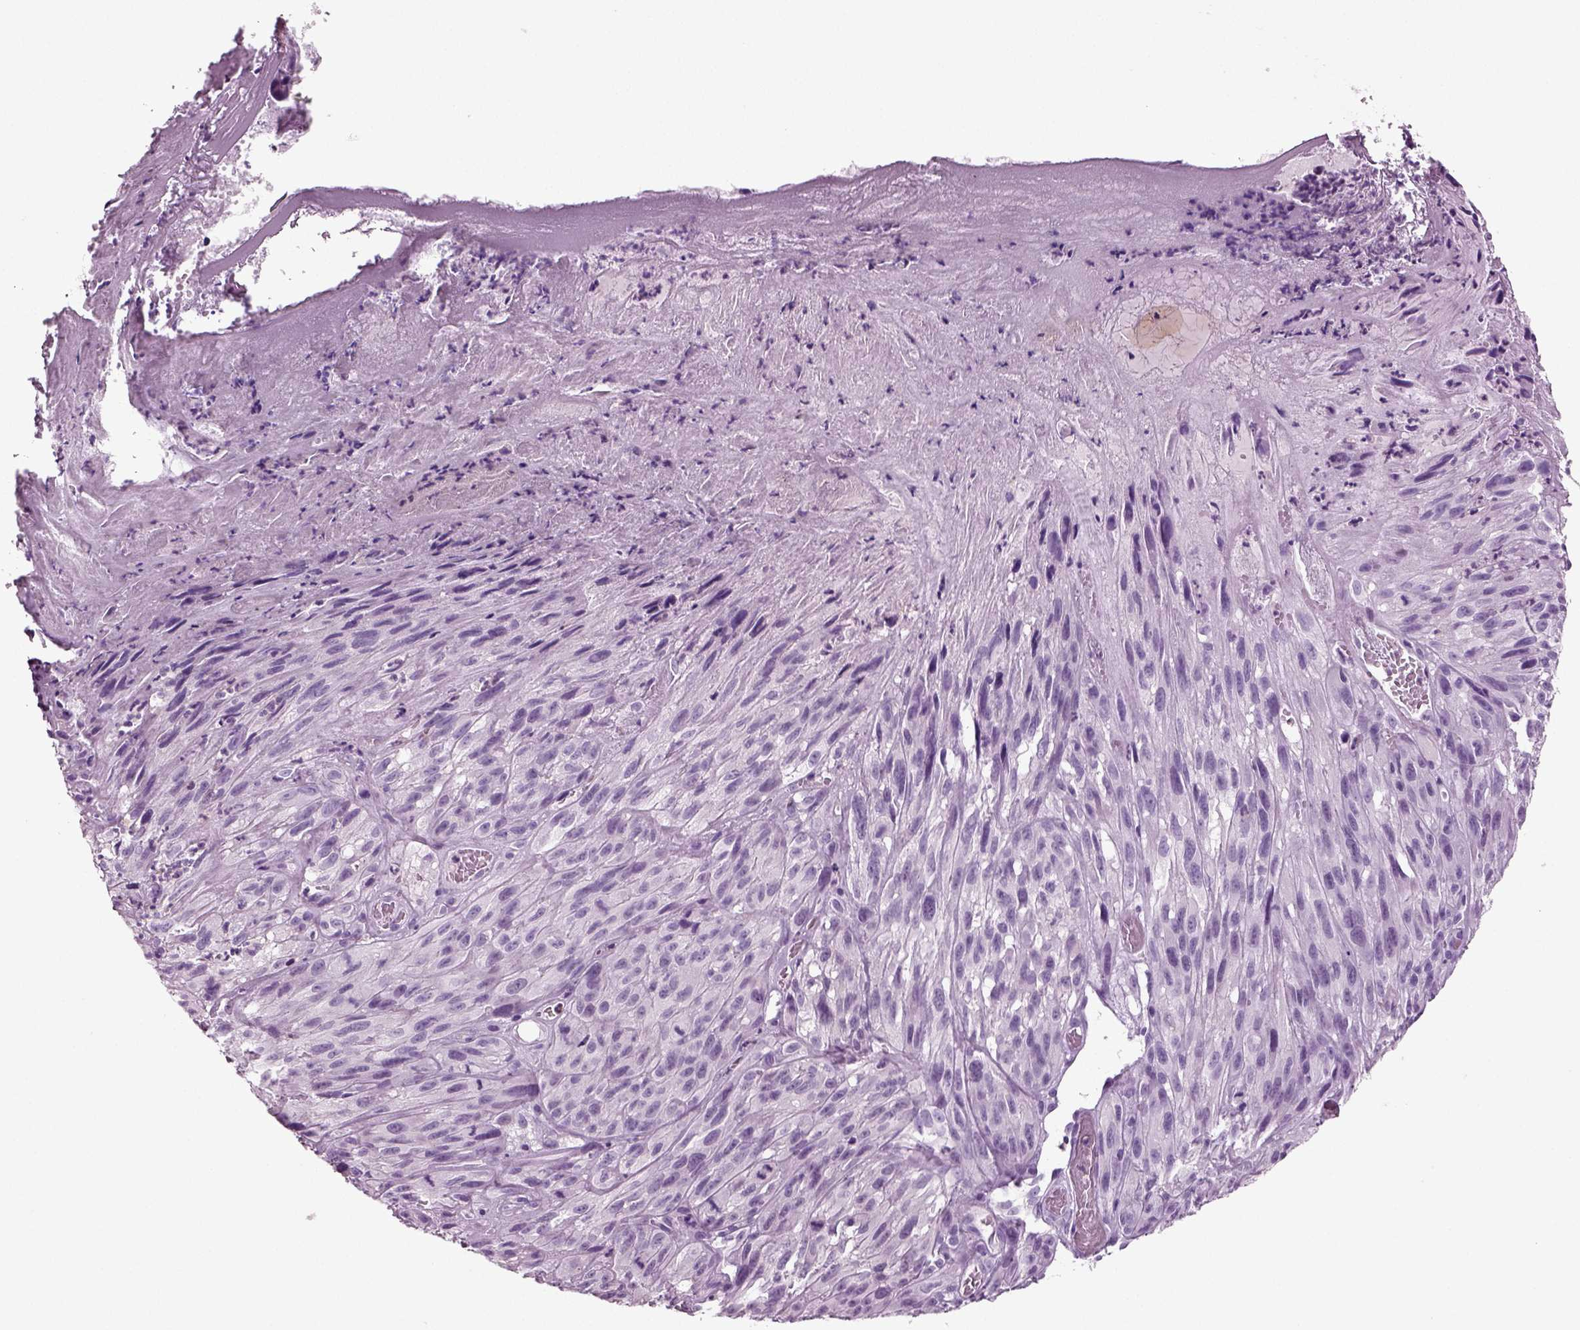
{"staining": {"intensity": "negative", "quantity": "none", "location": "none"}, "tissue": "melanoma", "cell_type": "Tumor cells", "image_type": "cancer", "snomed": [{"axis": "morphology", "description": "Malignant melanoma, NOS"}, {"axis": "topography", "description": "Skin"}], "caption": "The immunohistochemistry image has no significant positivity in tumor cells of melanoma tissue.", "gene": "CRABP1", "patient": {"sex": "male", "age": 51}}